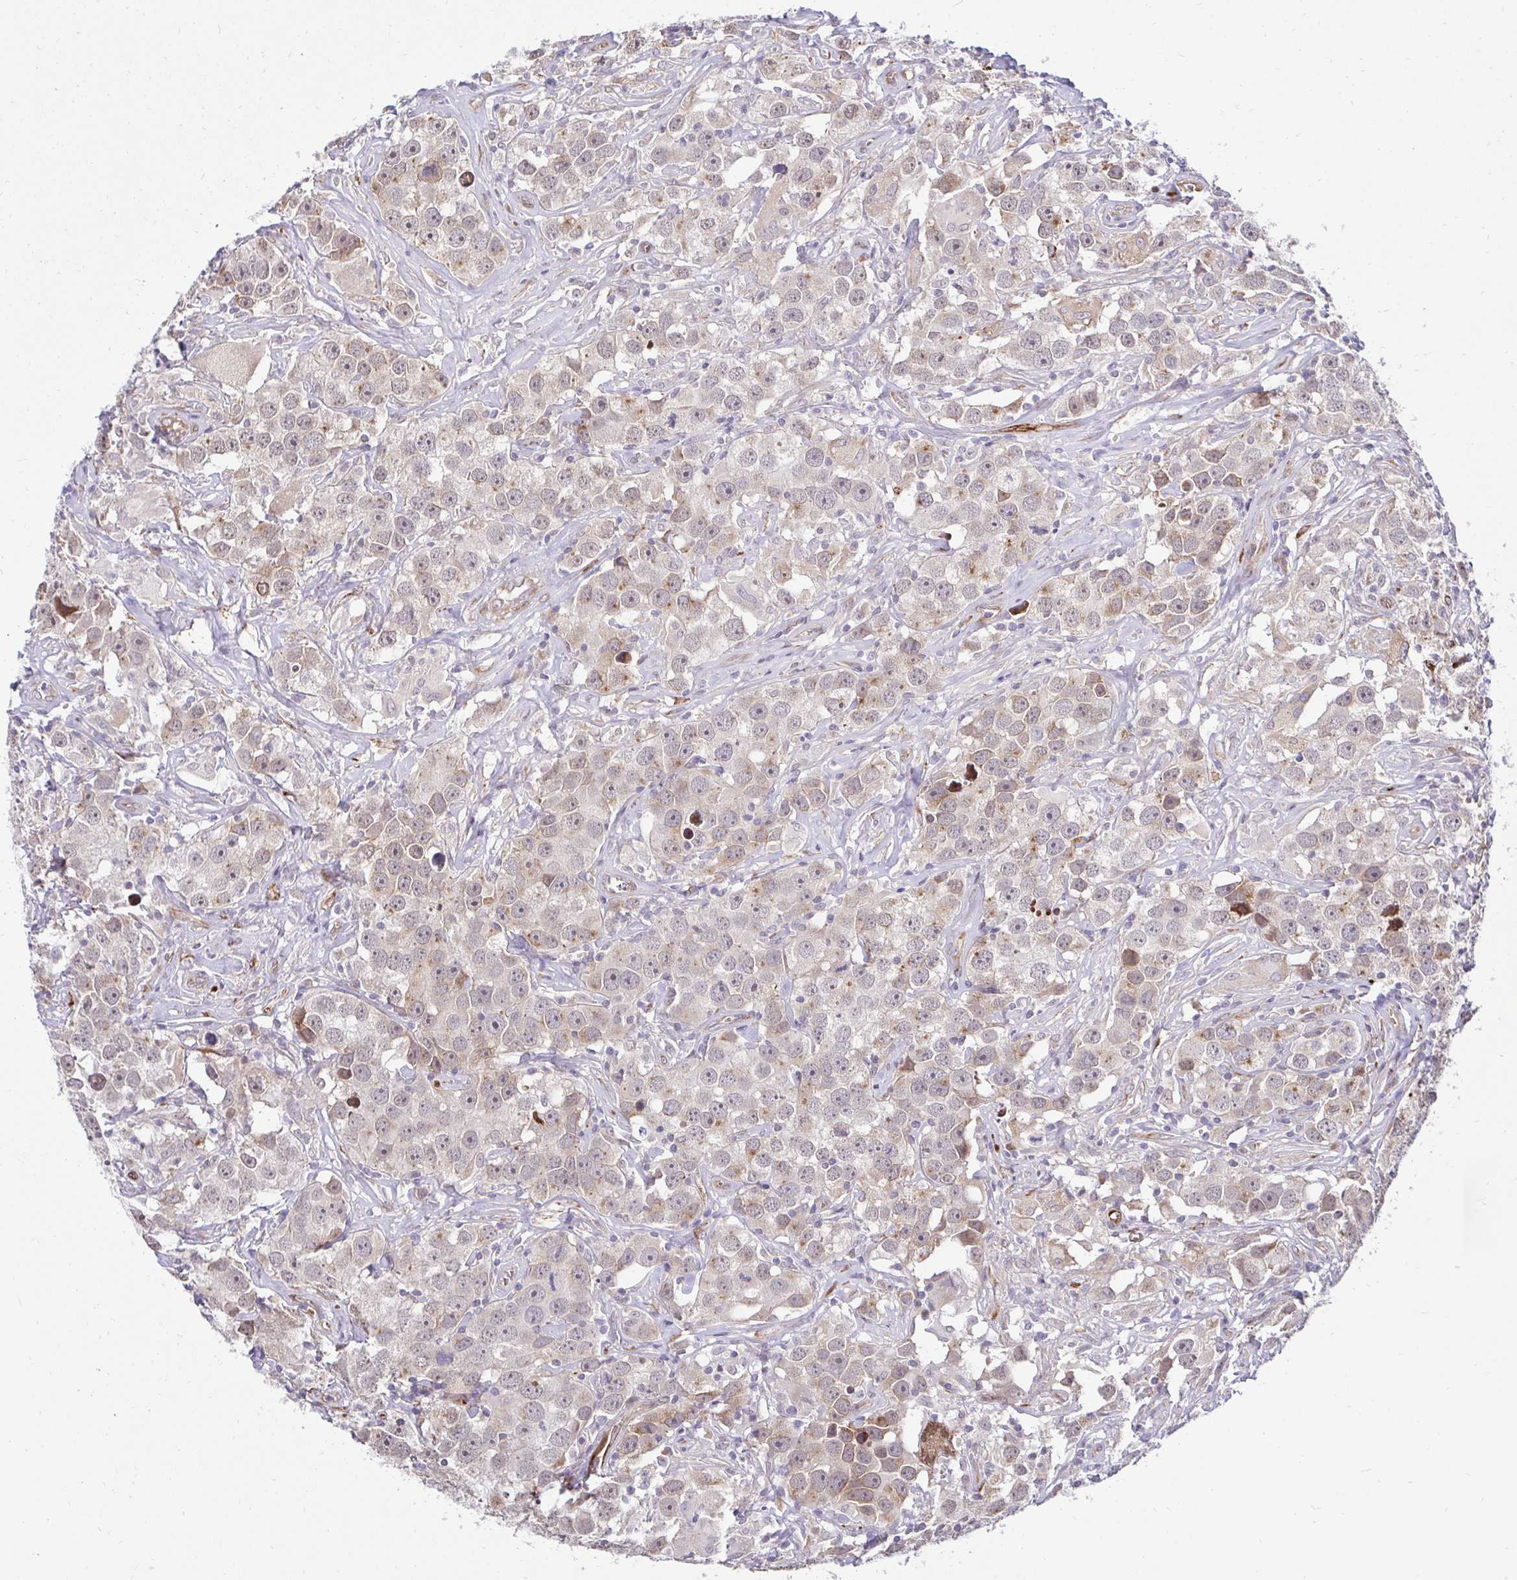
{"staining": {"intensity": "moderate", "quantity": "<25%", "location": "cytoplasmic/membranous"}, "tissue": "testis cancer", "cell_type": "Tumor cells", "image_type": "cancer", "snomed": [{"axis": "morphology", "description": "Seminoma, NOS"}, {"axis": "topography", "description": "Testis"}], "caption": "Protein expression analysis of seminoma (testis) displays moderate cytoplasmic/membranous positivity in about <25% of tumor cells.", "gene": "HPS1", "patient": {"sex": "male", "age": 49}}